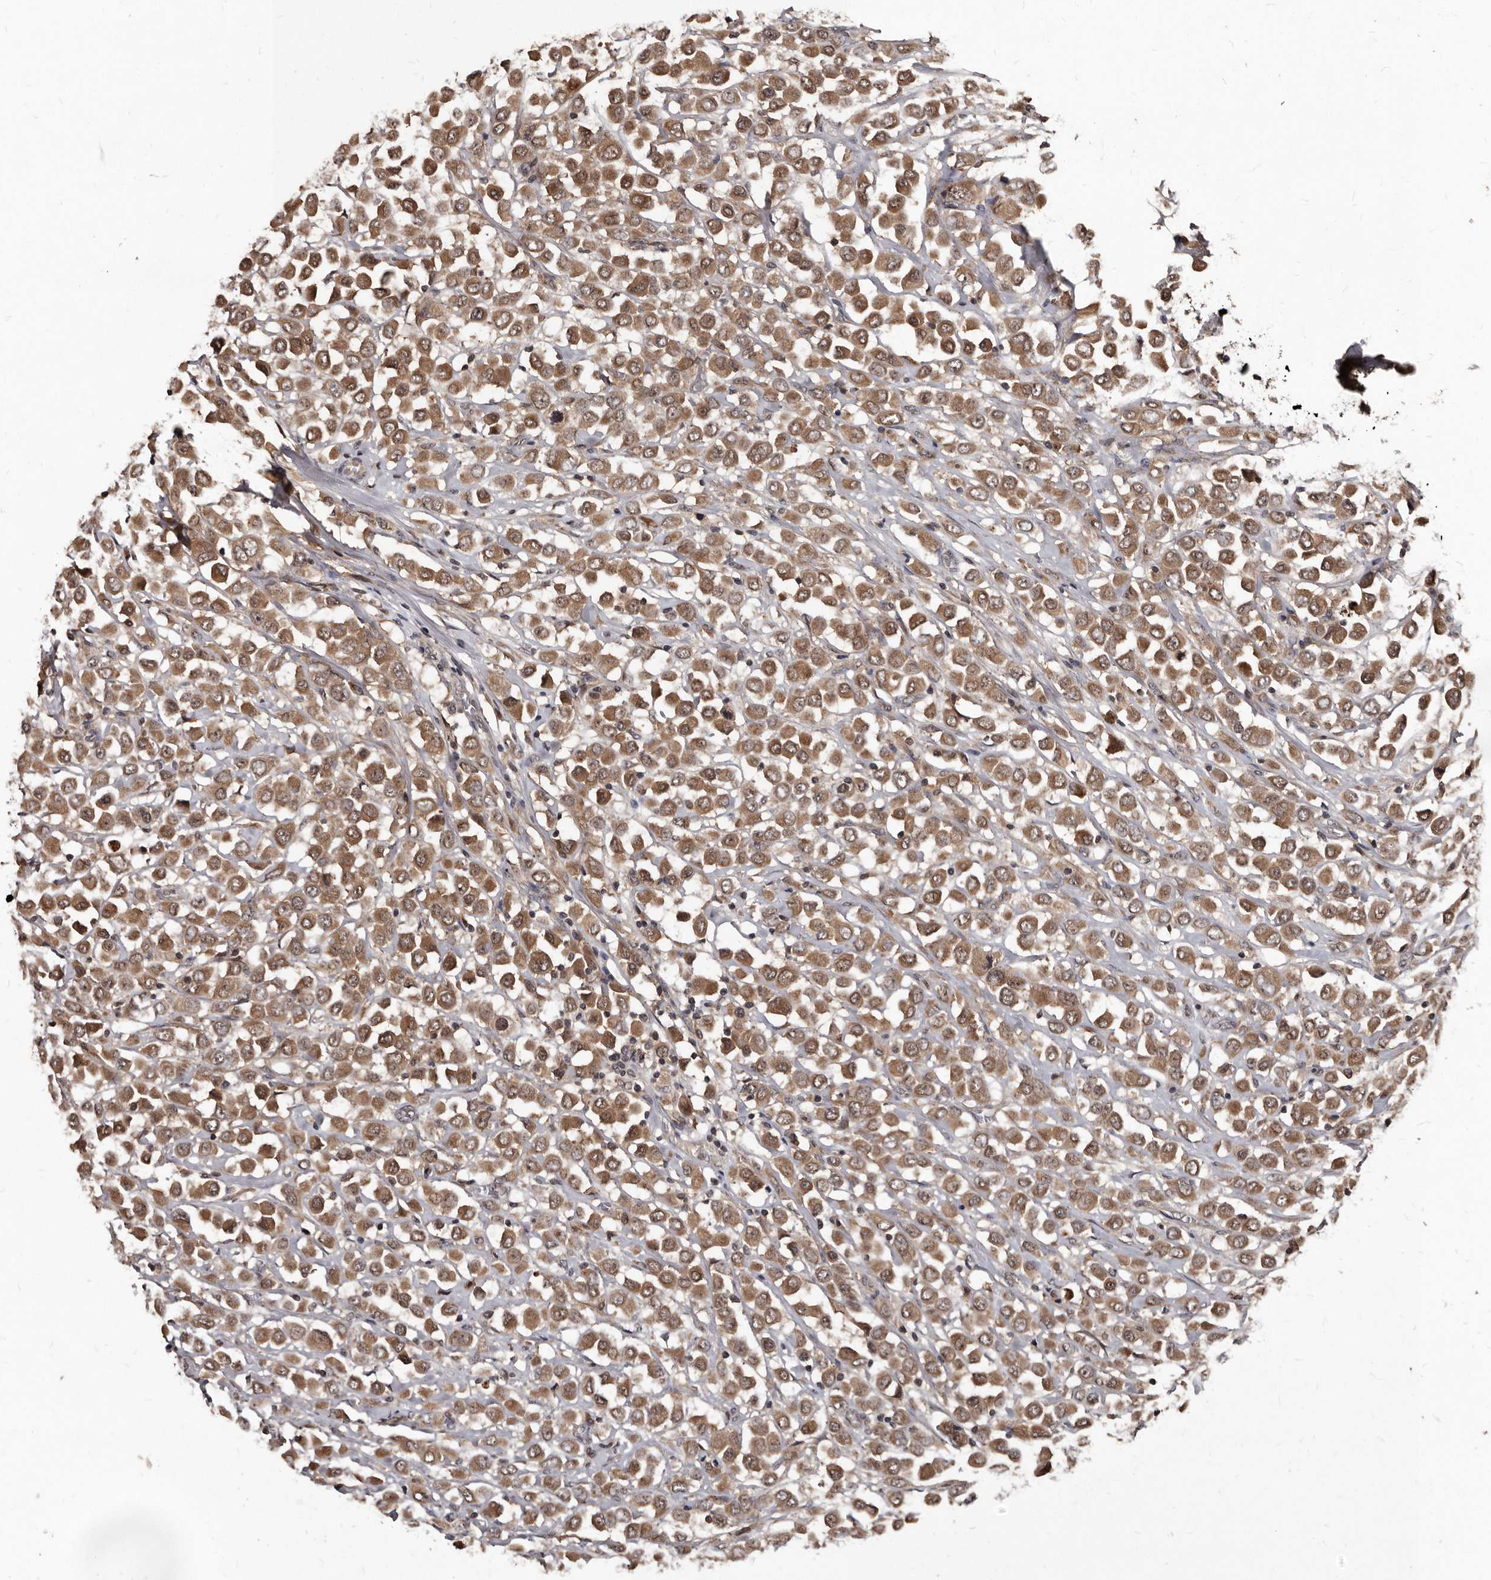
{"staining": {"intensity": "moderate", "quantity": ">75%", "location": "cytoplasmic/membranous"}, "tissue": "breast cancer", "cell_type": "Tumor cells", "image_type": "cancer", "snomed": [{"axis": "morphology", "description": "Duct carcinoma"}, {"axis": "topography", "description": "Breast"}], "caption": "A brown stain shows moderate cytoplasmic/membranous positivity of a protein in human invasive ductal carcinoma (breast) tumor cells.", "gene": "PMVK", "patient": {"sex": "female", "age": 61}}